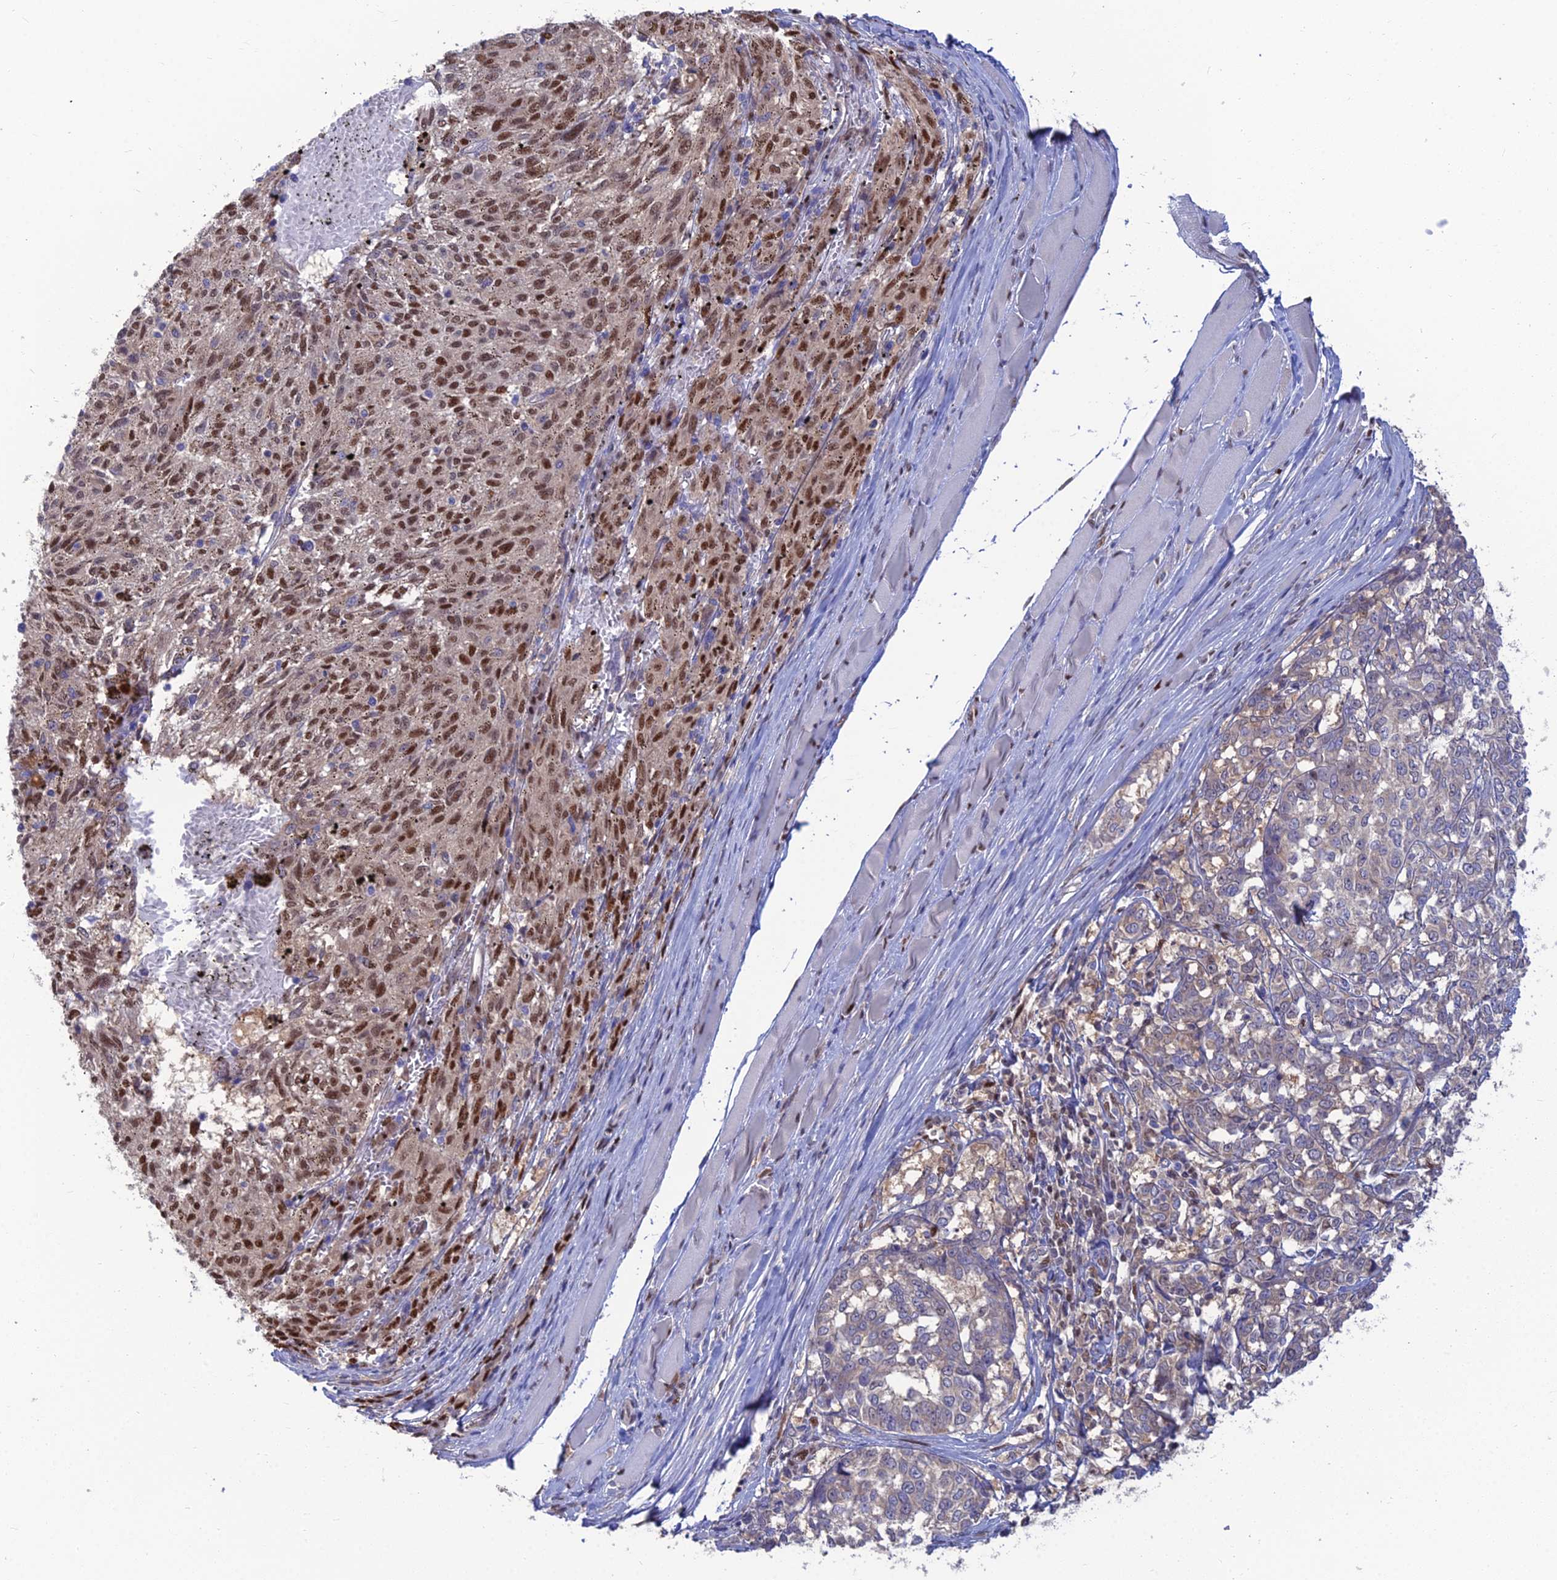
{"staining": {"intensity": "strong", "quantity": "25%-75%", "location": "nuclear"}, "tissue": "melanoma", "cell_type": "Tumor cells", "image_type": "cancer", "snomed": [{"axis": "morphology", "description": "Malignant melanoma, NOS"}, {"axis": "topography", "description": "Skin"}], "caption": "IHC (DAB (3,3'-diaminobenzidine)) staining of human melanoma shows strong nuclear protein positivity in approximately 25%-75% of tumor cells. The staining was performed using DAB (3,3'-diaminobenzidine) to visualize the protein expression in brown, while the nuclei were stained in blue with hematoxylin (Magnification: 20x).", "gene": "DNPEP", "patient": {"sex": "female", "age": 72}}